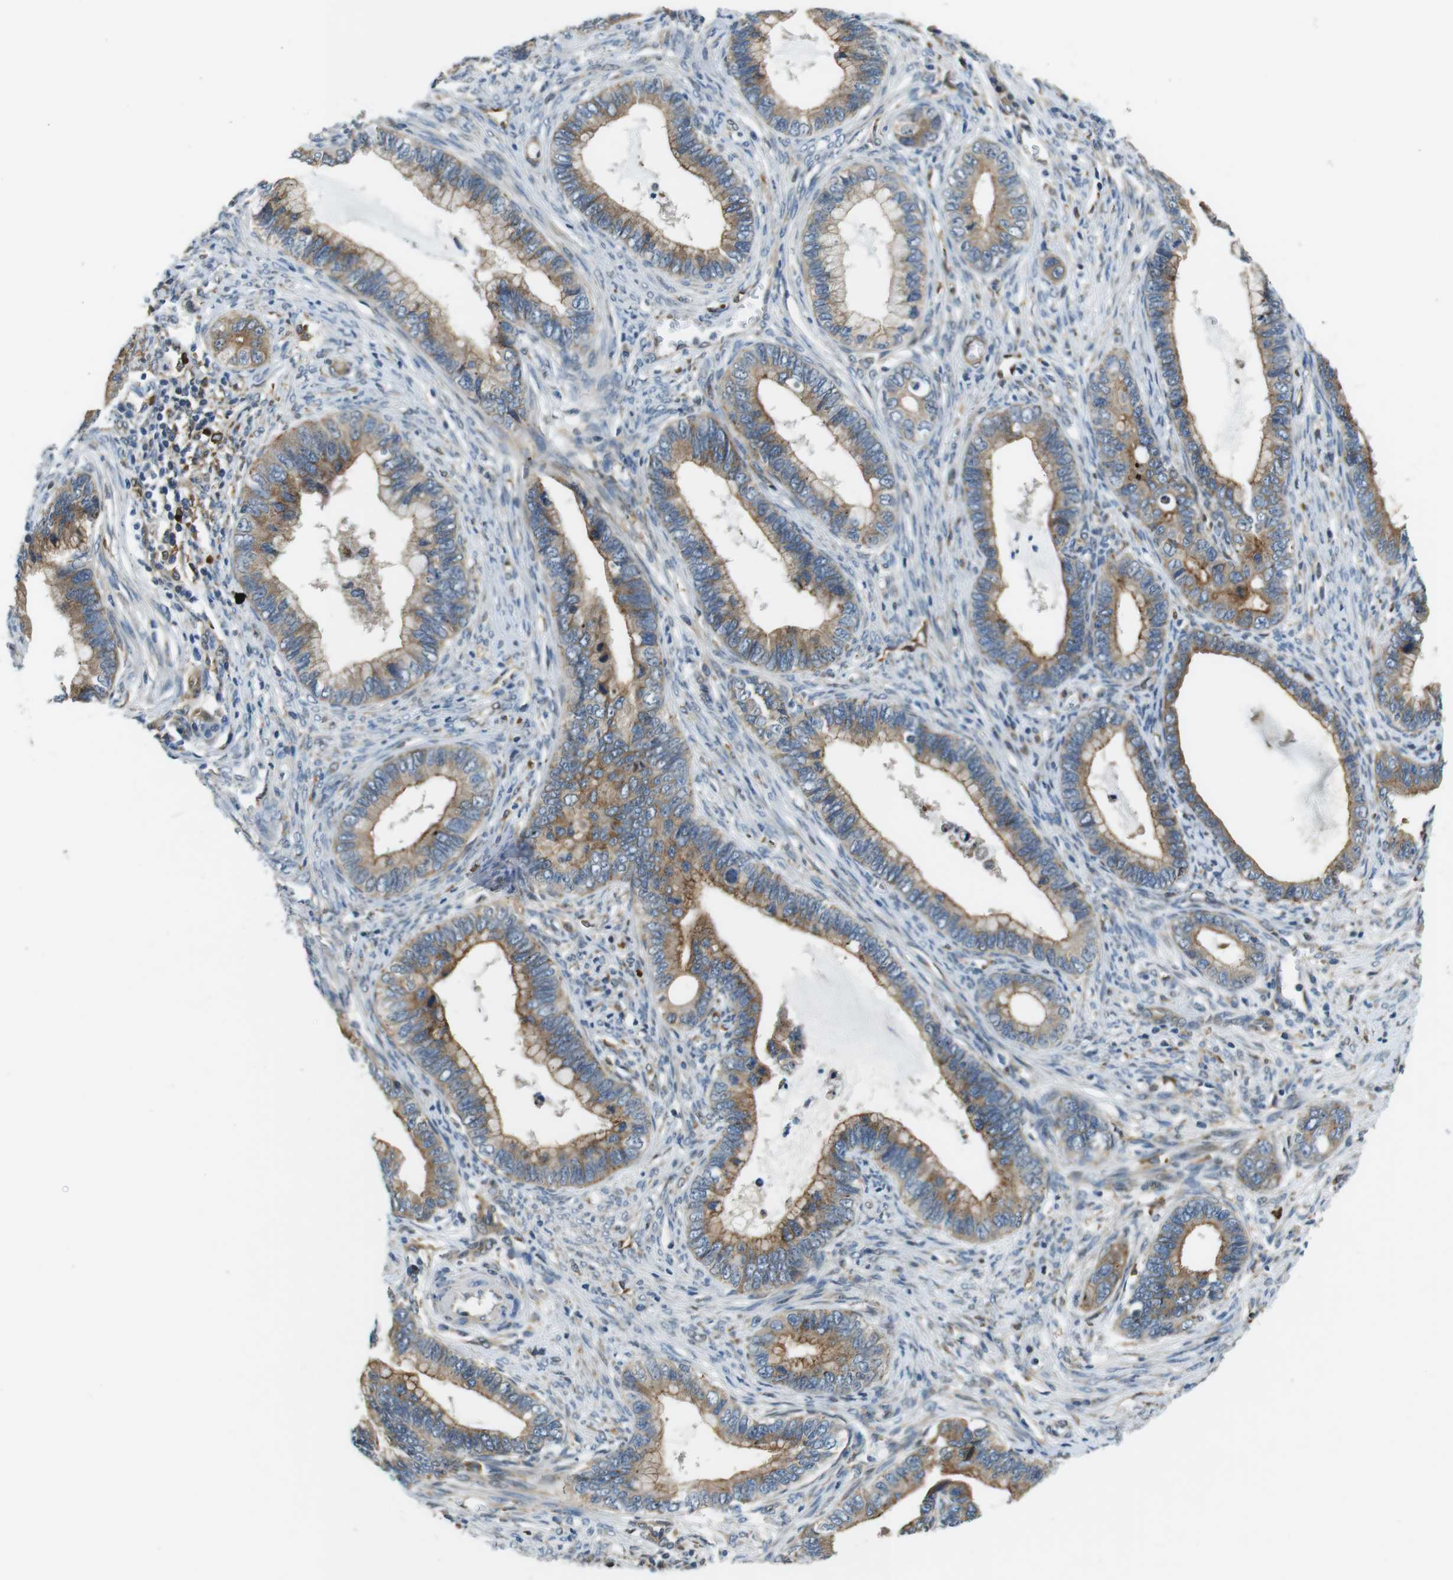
{"staining": {"intensity": "moderate", "quantity": ">75%", "location": "cytoplasmic/membranous"}, "tissue": "cervical cancer", "cell_type": "Tumor cells", "image_type": "cancer", "snomed": [{"axis": "morphology", "description": "Adenocarcinoma, NOS"}, {"axis": "topography", "description": "Cervix"}], "caption": "The photomicrograph demonstrates staining of adenocarcinoma (cervical), revealing moderate cytoplasmic/membranous protein positivity (brown color) within tumor cells.", "gene": "PALD1", "patient": {"sex": "female", "age": 44}}